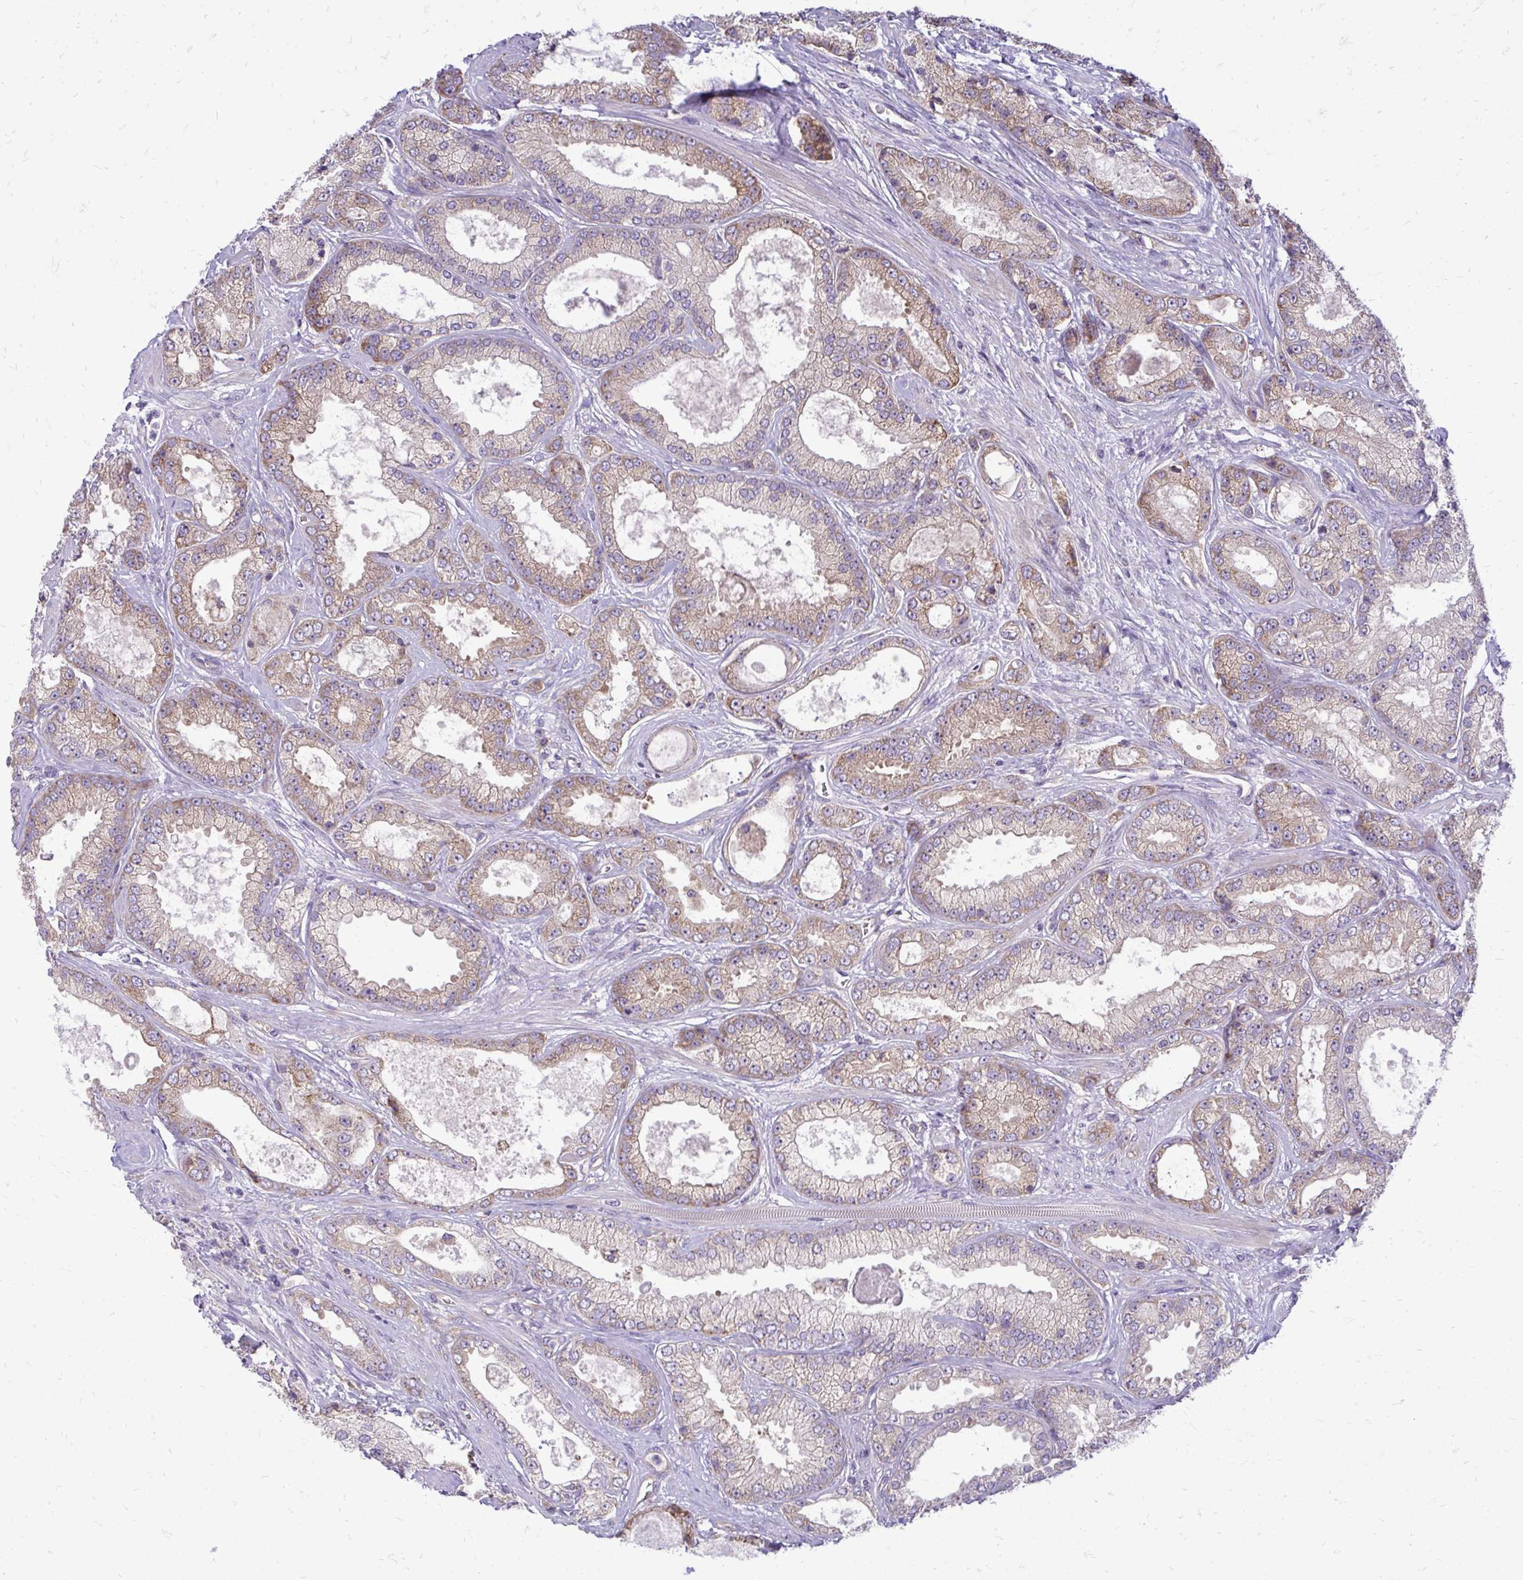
{"staining": {"intensity": "moderate", "quantity": "25%-75%", "location": "cytoplasmic/membranous"}, "tissue": "prostate cancer", "cell_type": "Tumor cells", "image_type": "cancer", "snomed": [{"axis": "morphology", "description": "Adenocarcinoma, High grade"}, {"axis": "topography", "description": "Prostate"}], "caption": "High-magnification brightfield microscopy of prostate adenocarcinoma (high-grade) stained with DAB (3,3'-diaminobenzidine) (brown) and counterstained with hematoxylin (blue). tumor cells exhibit moderate cytoplasmic/membranous positivity is identified in about25%-75% of cells. The staining was performed using DAB, with brown indicating positive protein expression. Nuclei are stained blue with hematoxylin.", "gene": "RPLP2", "patient": {"sex": "male", "age": 67}}